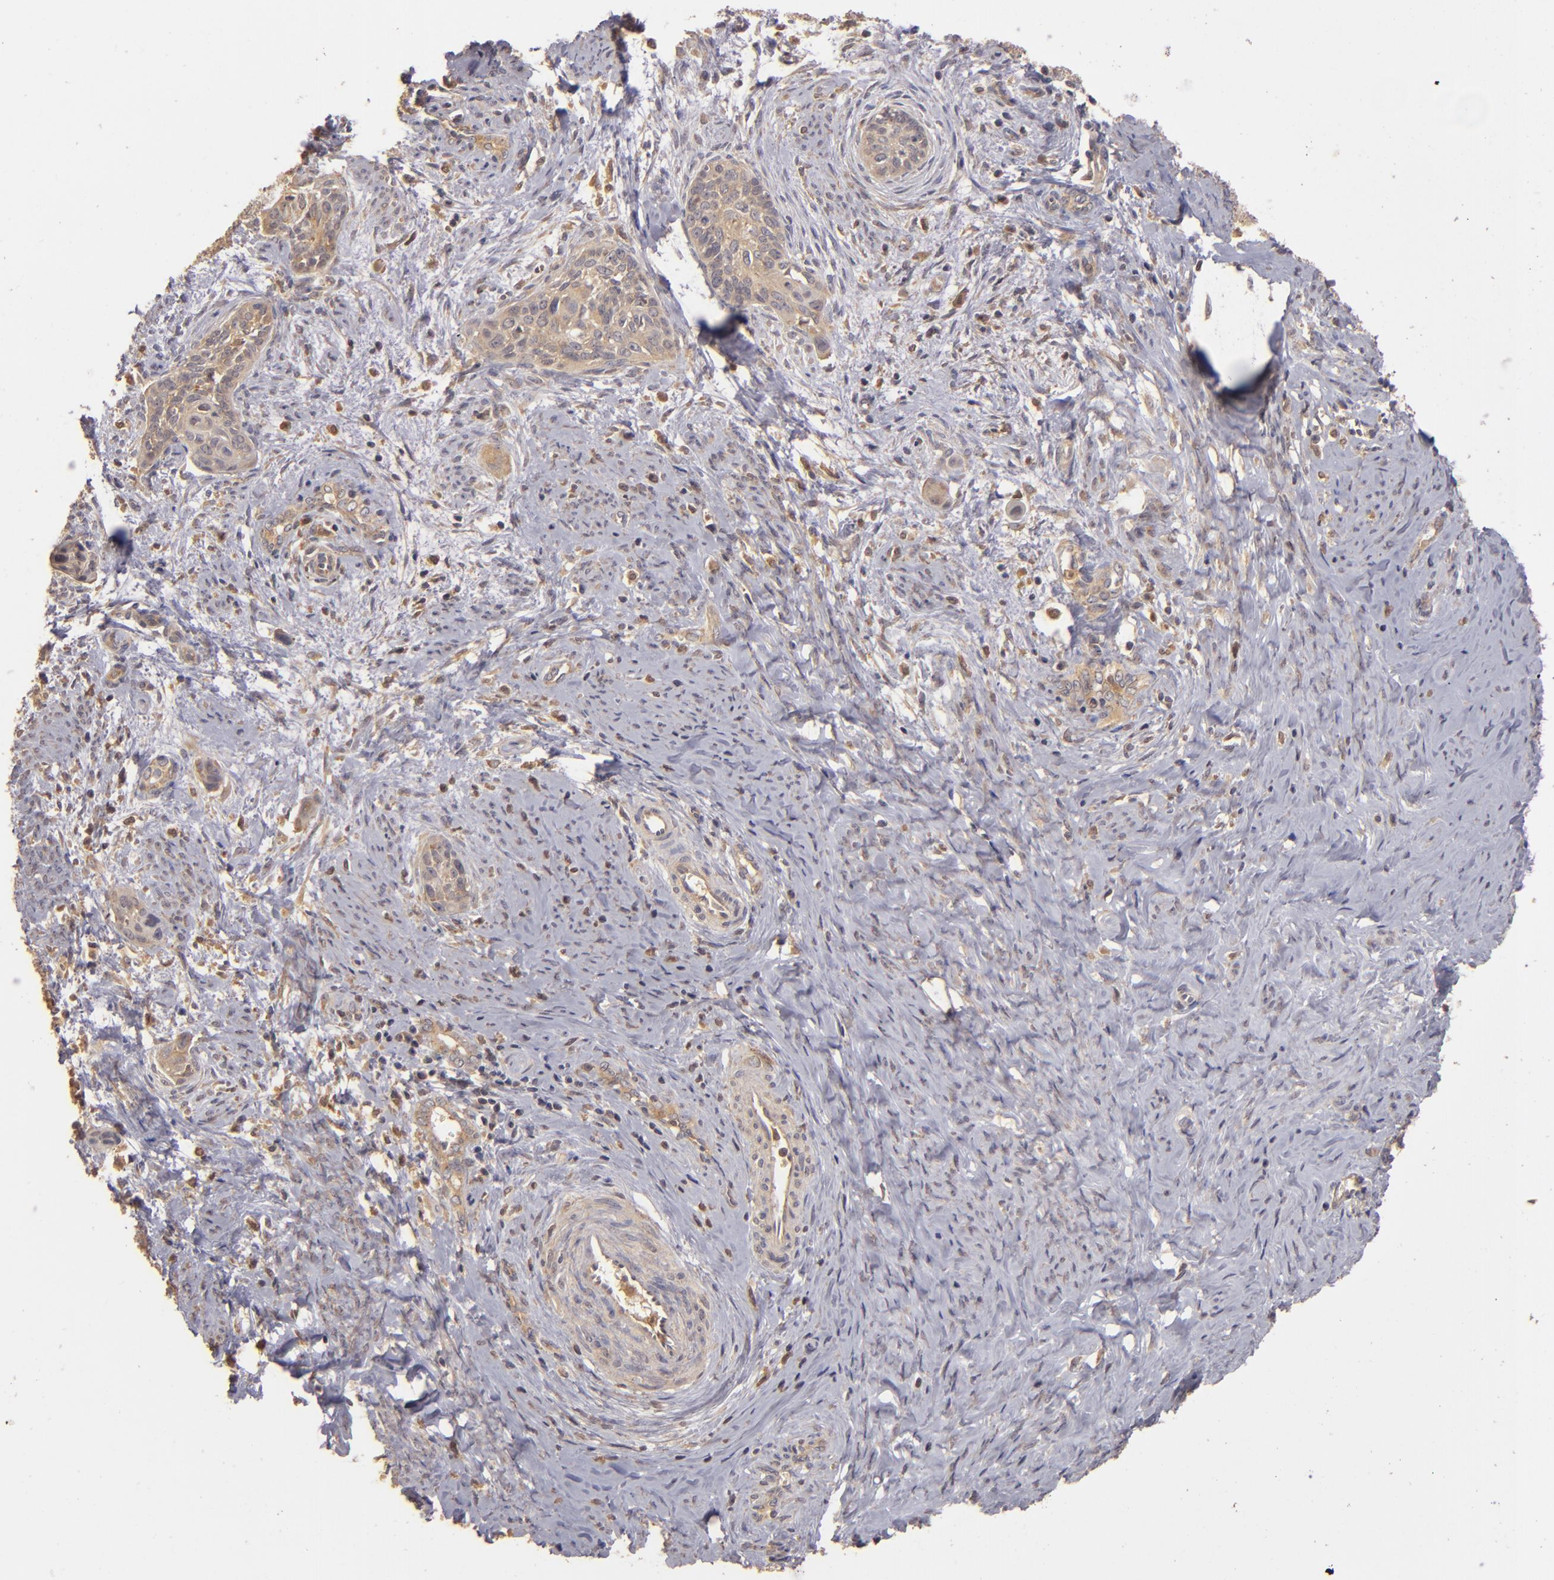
{"staining": {"intensity": "moderate", "quantity": ">75%", "location": "cytoplasmic/membranous"}, "tissue": "cervical cancer", "cell_type": "Tumor cells", "image_type": "cancer", "snomed": [{"axis": "morphology", "description": "Squamous cell carcinoma, NOS"}, {"axis": "topography", "description": "Cervix"}], "caption": "Cervical cancer (squamous cell carcinoma) stained with DAB (3,3'-diaminobenzidine) IHC shows medium levels of moderate cytoplasmic/membranous staining in approximately >75% of tumor cells. (IHC, brightfield microscopy, high magnification).", "gene": "PRKCD", "patient": {"sex": "female", "age": 33}}